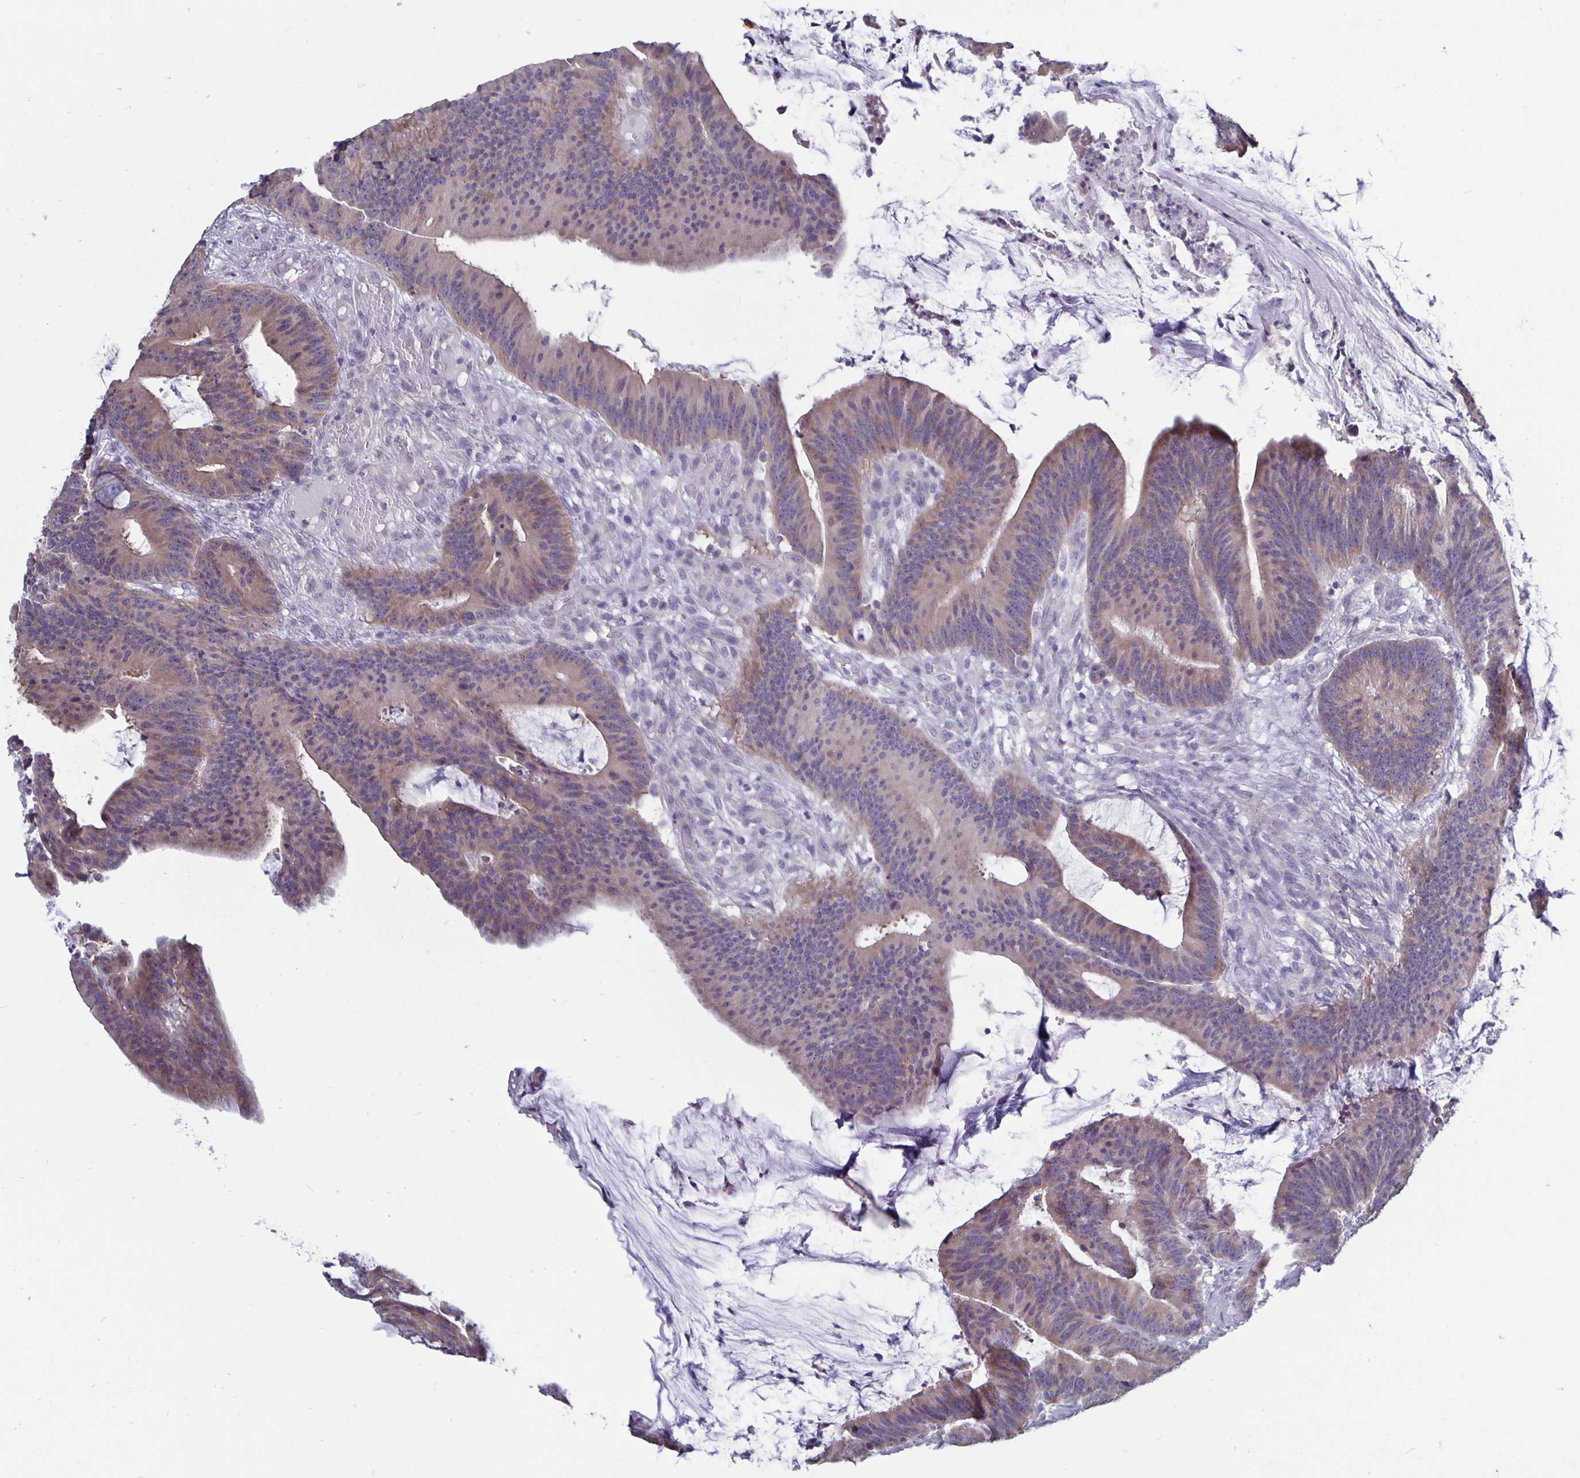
{"staining": {"intensity": "weak", "quantity": ">75%", "location": "cytoplasmic/membranous"}, "tissue": "colorectal cancer", "cell_type": "Tumor cells", "image_type": "cancer", "snomed": [{"axis": "morphology", "description": "Adenocarcinoma, NOS"}, {"axis": "topography", "description": "Colon"}], "caption": "Adenocarcinoma (colorectal) tissue demonstrates weak cytoplasmic/membranous positivity in approximately >75% of tumor cells", "gene": "PLCB3", "patient": {"sex": "female", "age": 78}}